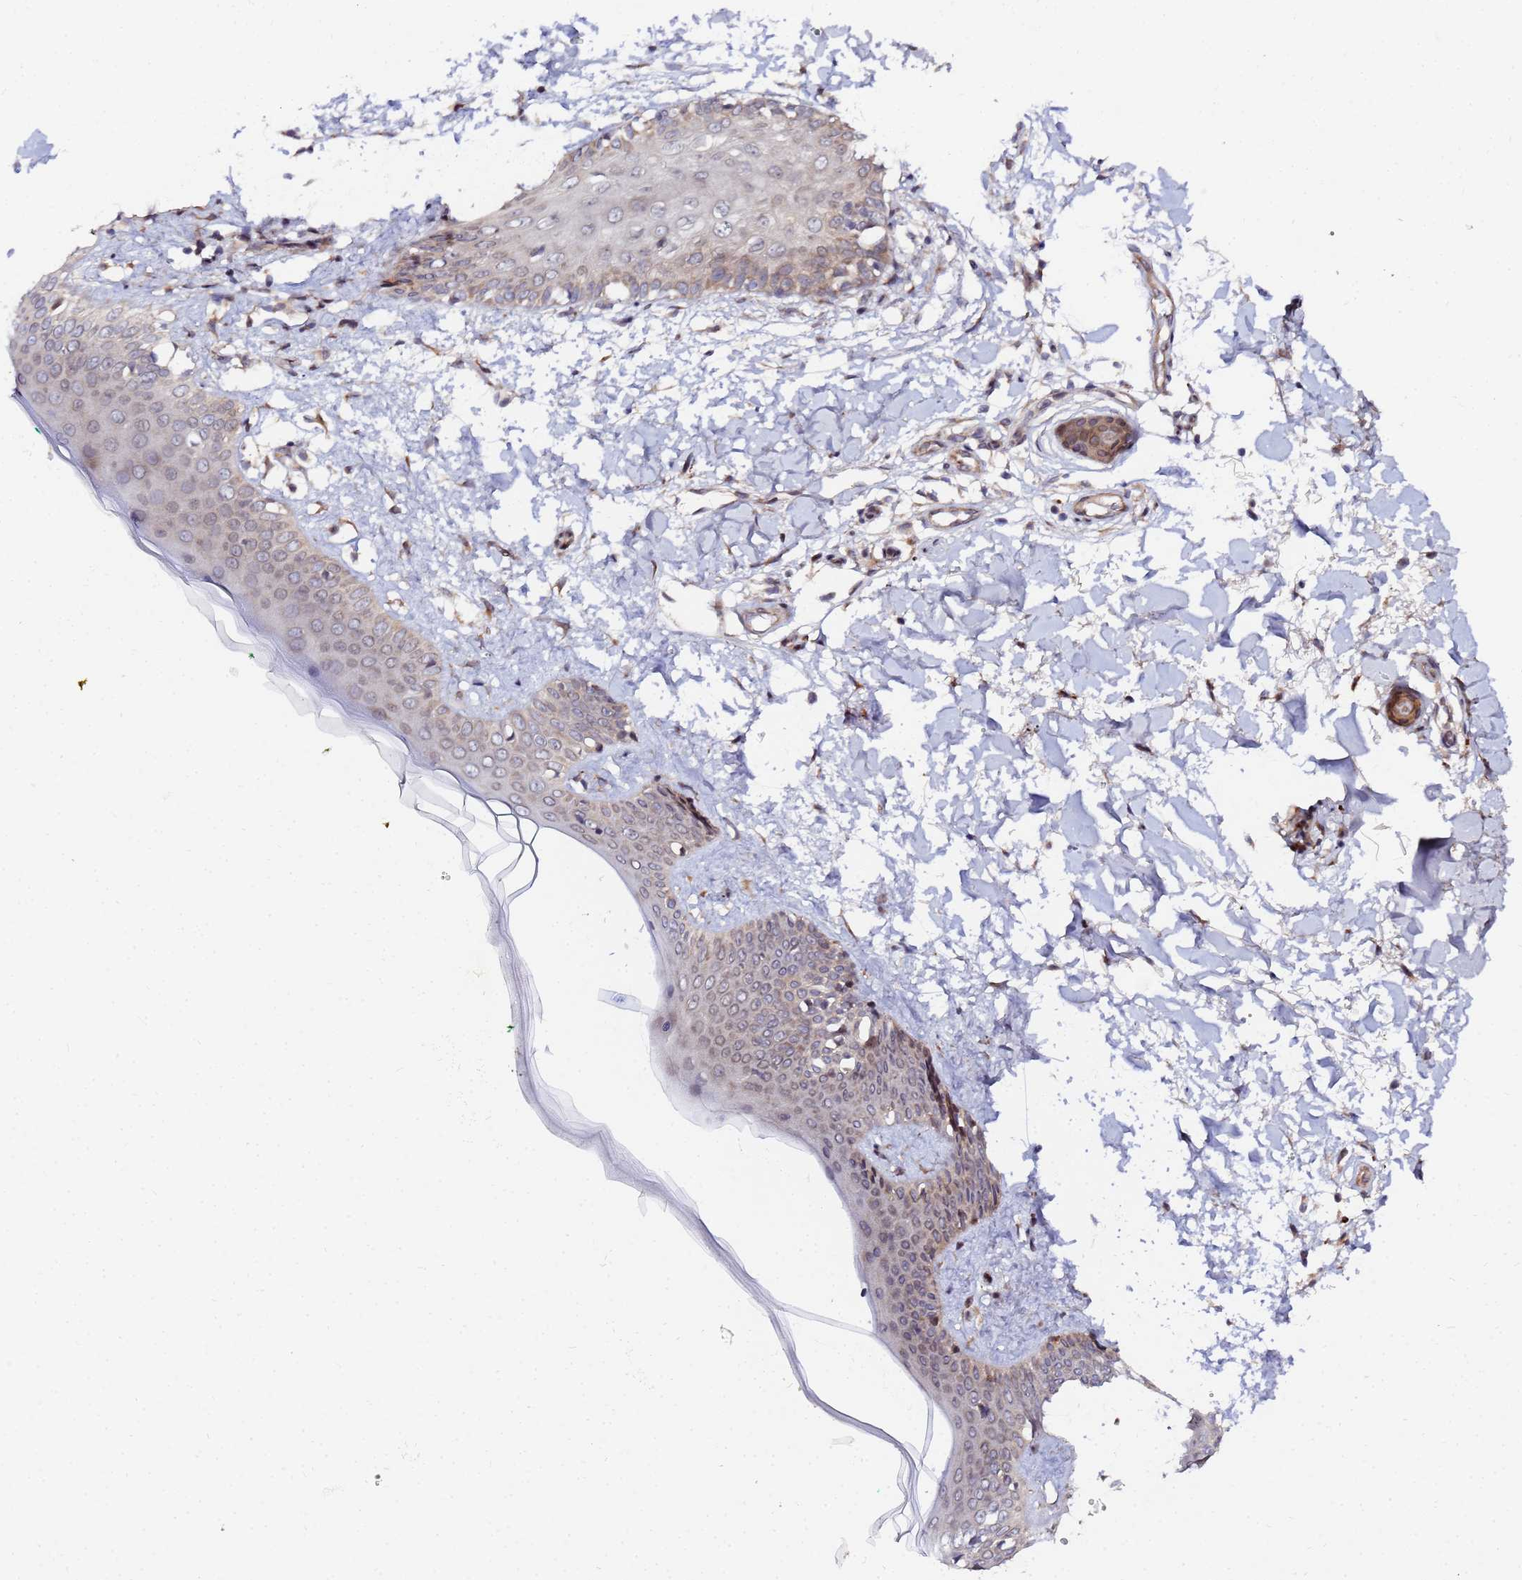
{"staining": {"intensity": "moderate", "quantity": ">75%", "location": "cytoplasmic/membranous"}, "tissue": "skin", "cell_type": "Fibroblasts", "image_type": "normal", "snomed": [{"axis": "morphology", "description": "Normal tissue, NOS"}, {"axis": "topography", "description": "Skin"}], "caption": "Protein staining of normal skin demonstrates moderate cytoplasmic/membranous positivity in about >75% of fibroblasts.", "gene": "UNC93B1", "patient": {"sex": "female", "age": 34}}